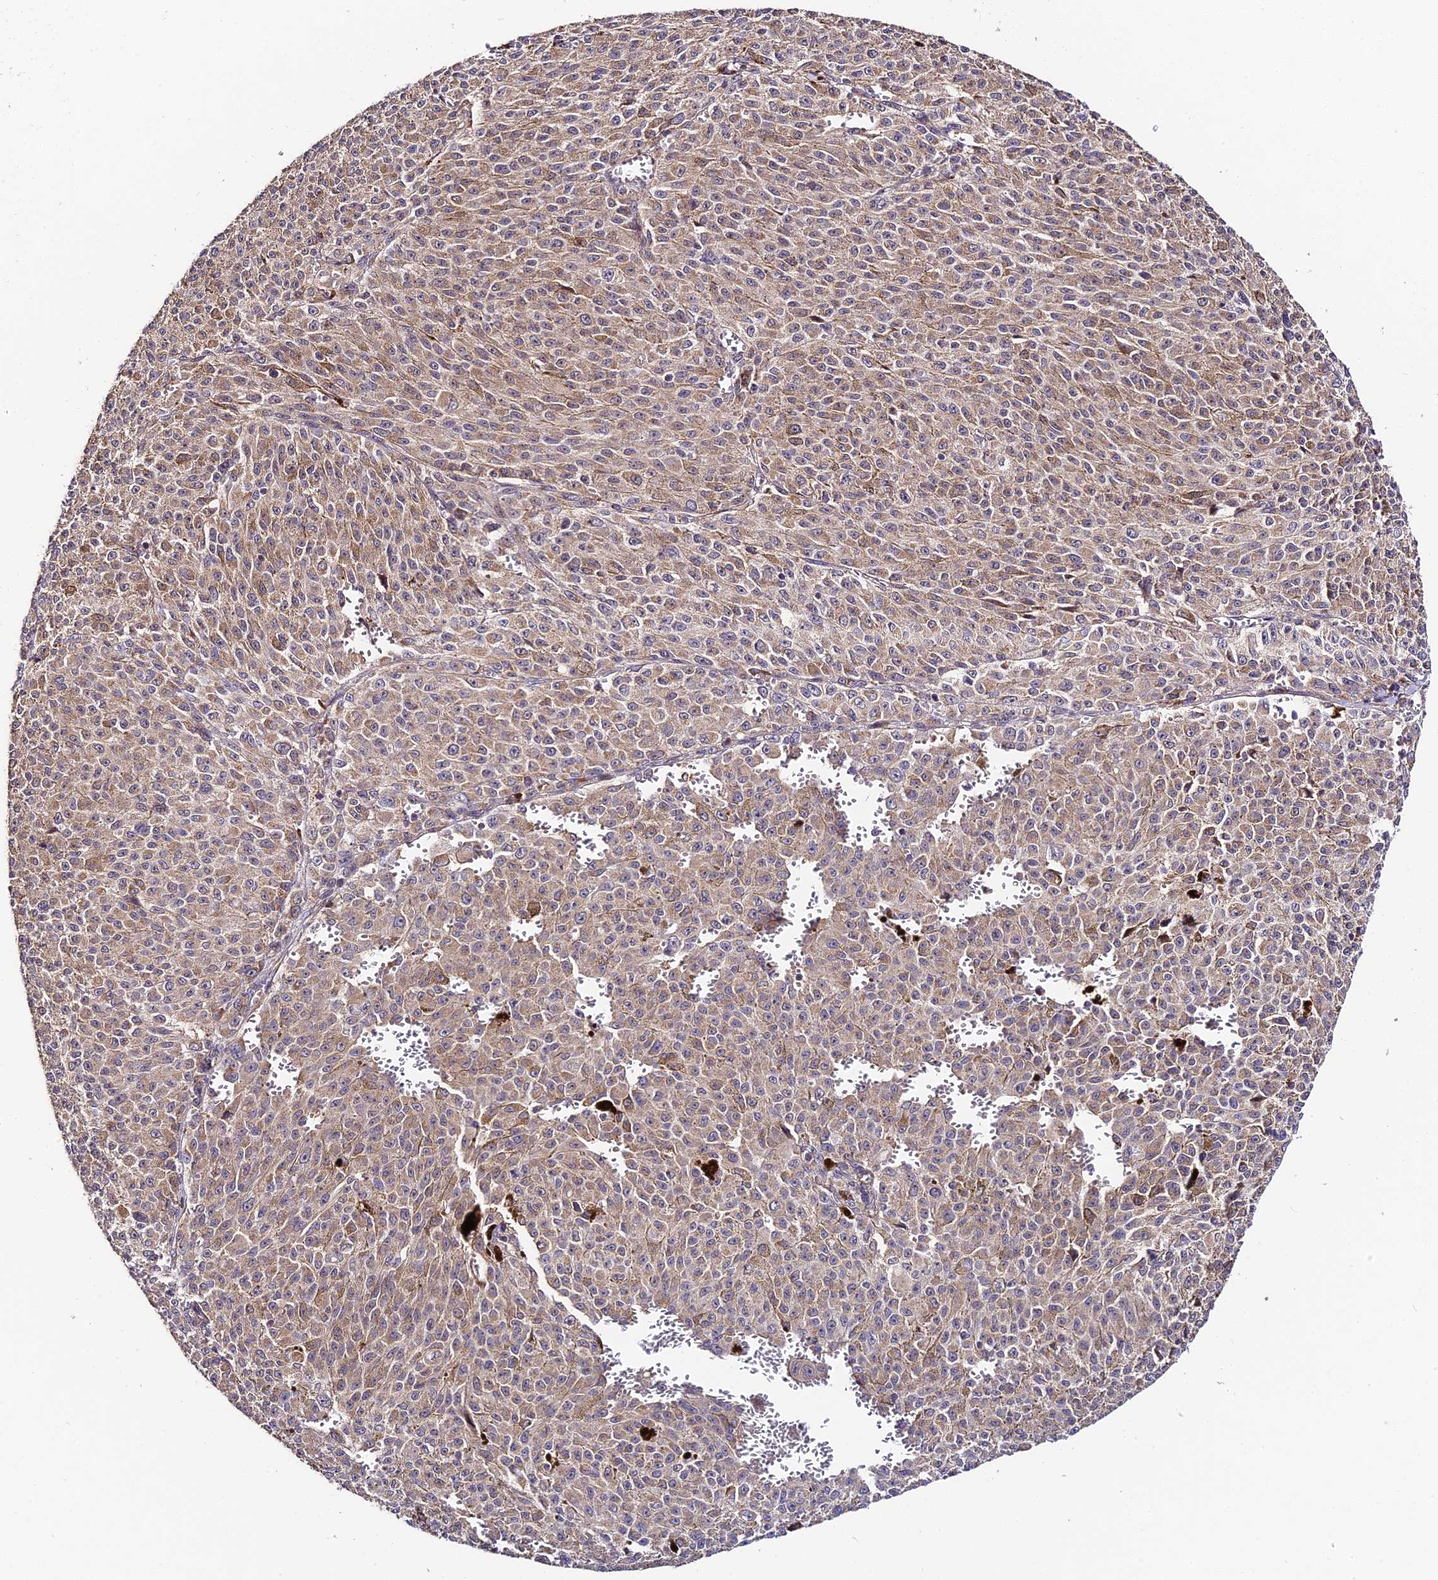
{"staining": {"intensity": "weak", "quantity": ">75%", "location": "cytoplasmic/membranous"}, "tissue": "melanoma", "cell_type": "Tumor cells", "image_type": "cancer", "snomed": [{"axis": "morphology", "description": "Malignant melanoma, NOS"}, {"axis": "topography", "description": "Skin"}], "caption": "Weak cytoplasmic/membranous protein positivity is seen in about >75% of tumor cells in malignant melanoma. (brown staining indicates protein expression, while blue staining denotes nuclei).", "gene": "C3orf20", "patient": {"sex": "female", "age": 52}}